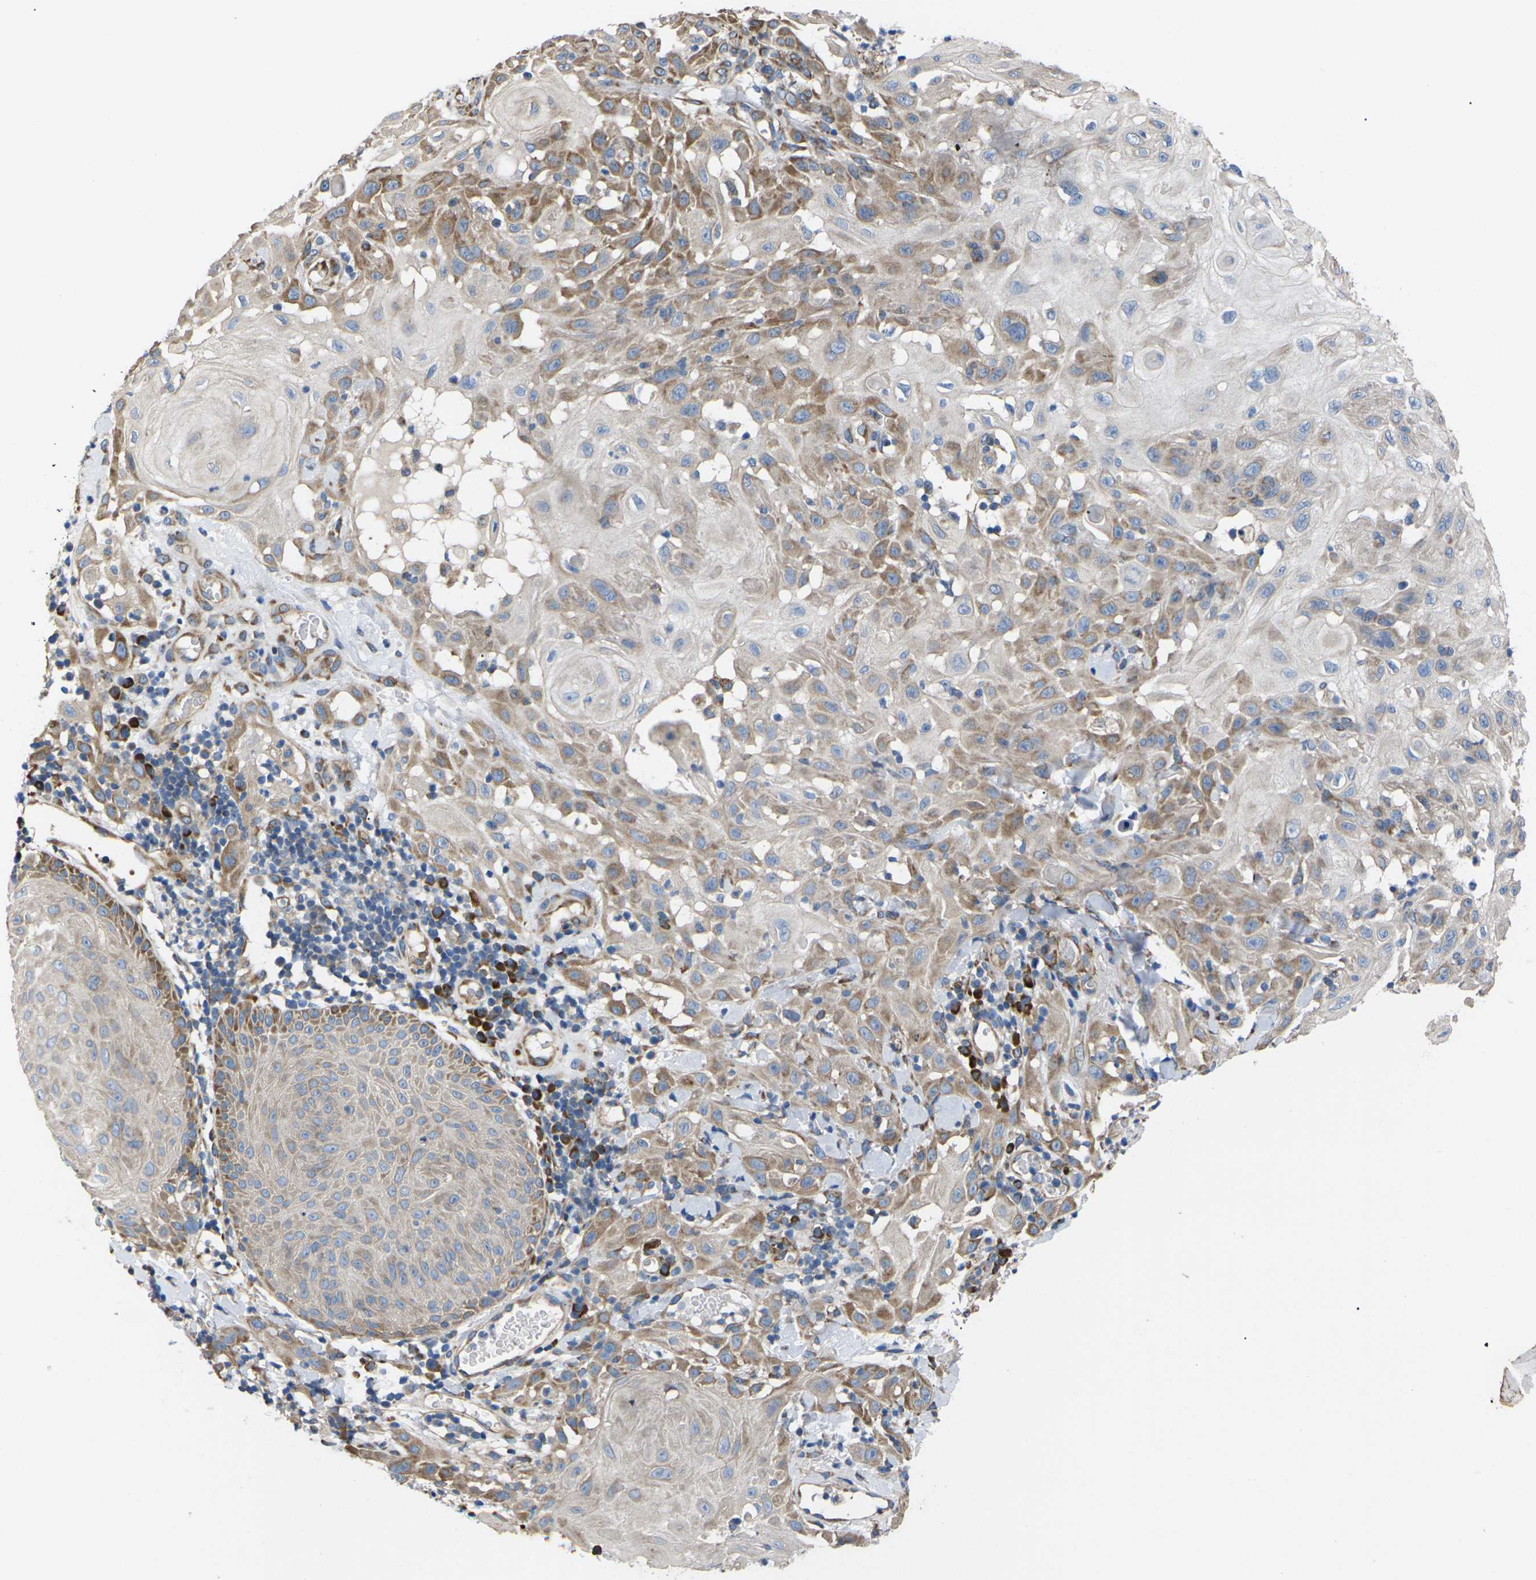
{"staining": {"intensity": "moderate", "quantity": "25%-75%", "location": "cytoplasmic/membranous"}, "tissue": "skin cancer", "cell_type": "Tumor cells", "image_type": "cancer", "snomed": [{"axis": "morphology", "description": "Squamous cell carcinoma, NOS"}, {"axis": "topography", "description": "Skin"}], "caption": "There is medium levels of moderate cytoplasmic/membranous staining in tumor cells of squamous cell carcinoma (skin), as demonstrated by immunohistochemical staining (brown color).", "gene": "KLHDC8B", "patient": {"sex": "male", "age": 24}}